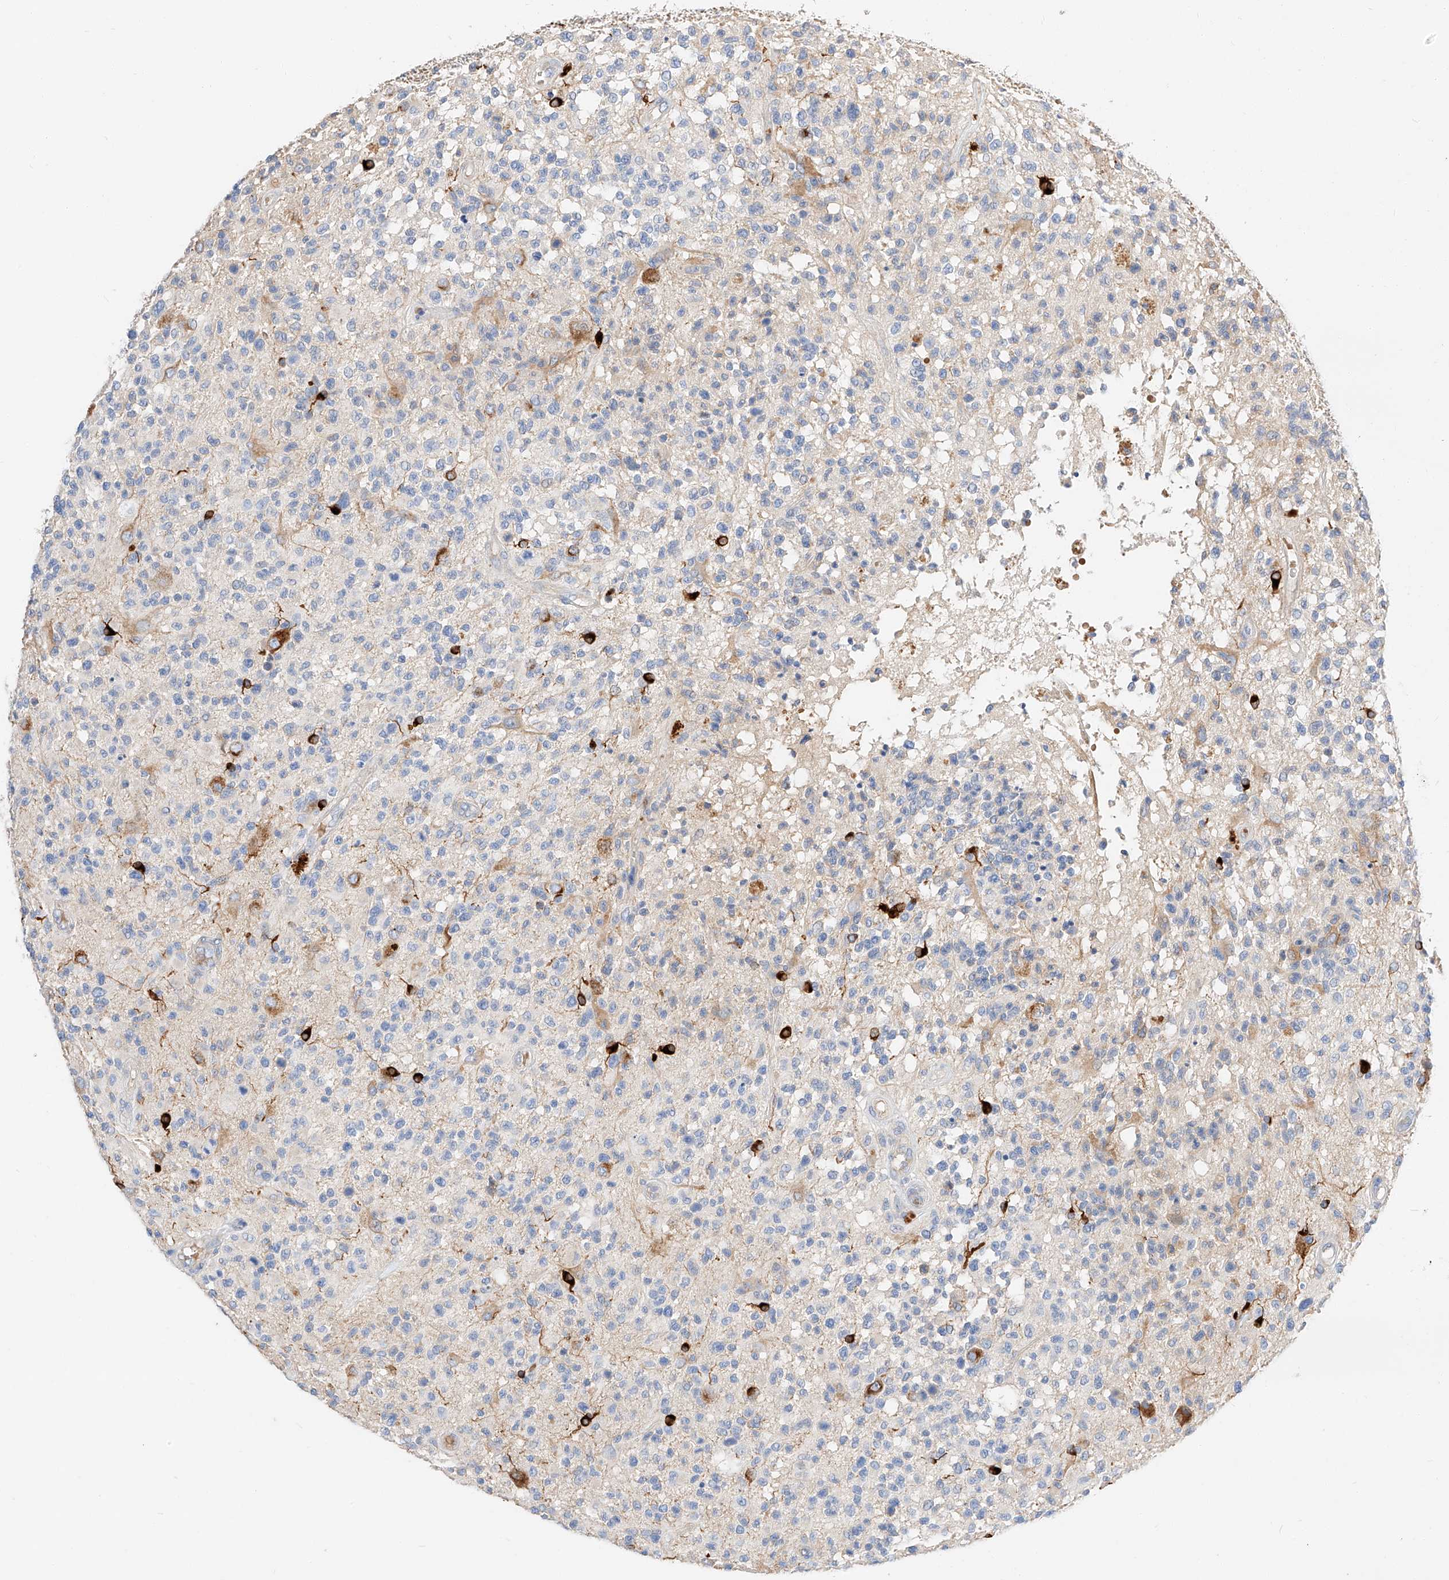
{"staining": {"intensity": "negative", "quantity": "none", "location": "none"}, "tissue": "glioma", "cell_type": "Tumor cells", "image_type": "cancer", "snomed": [{"axis": "morphology", "description": "Glioma, malignant, High grade"}, {"axis": "morphology", "description": "Glioblastoma, NOS"}, {"axis": "topography", "description": "Brain"}], "caption": "Micrograph shows no protein expression in tumor cells of glioblastoma tissue.", "gene": "MAP7", "patient": {"sex": "male", "age": 60}}